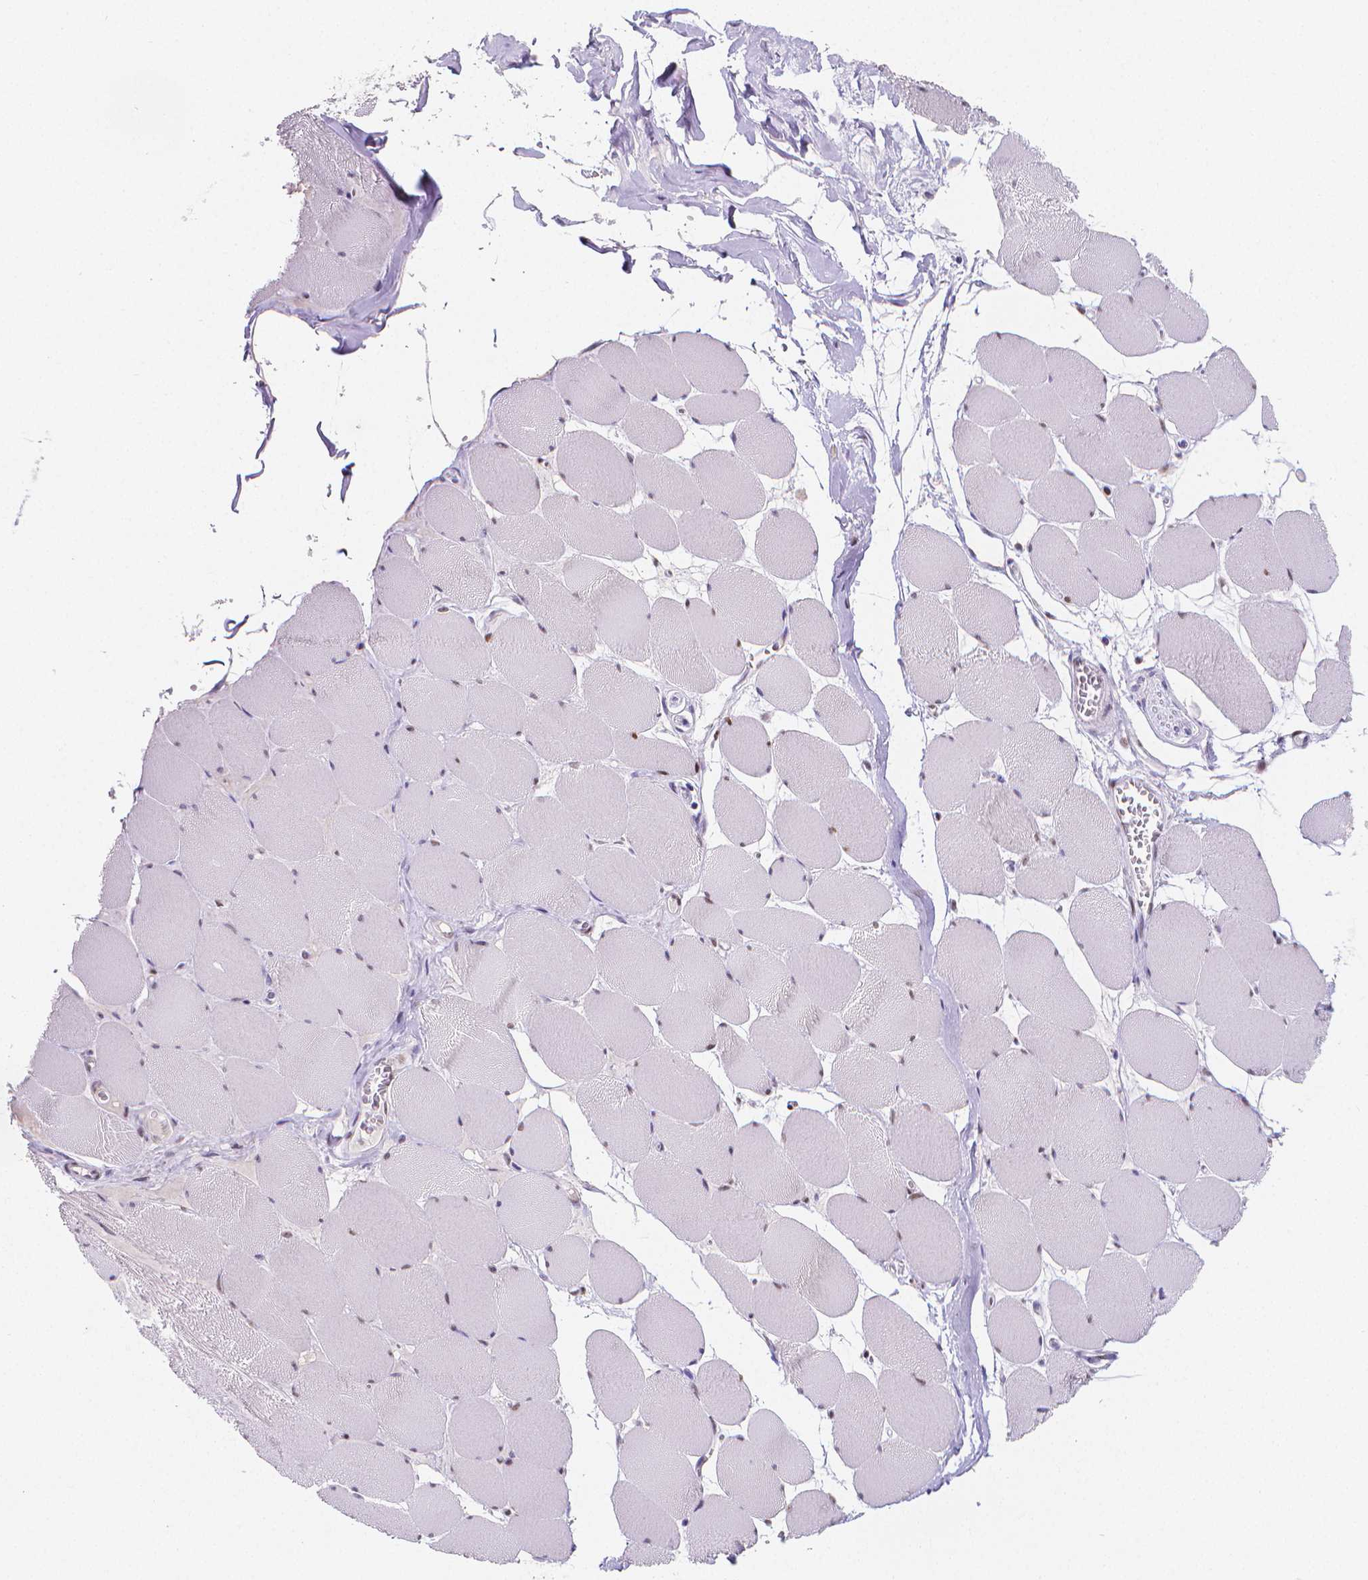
{"staining": {"intensity": "moderate", "quantity": "<25%", "location": "nuclear"}, "tissue": "skeletal muscle", "cell_type": "Myocytes", "image_type": "normal", "snomed": [{"axis": "morphology", "description": "Normal tissue, NOS"}, {"axis": "topography", "description": "Skeletal muscle"}], "caption": "An image showing moderate nuclear positivity in about <25% of myocytes in normal skeletal muscle, as visualized by brown immunohistochemical staining.", "gene": "MEF2C", "patient": {"sex": "female", "age": 75}}